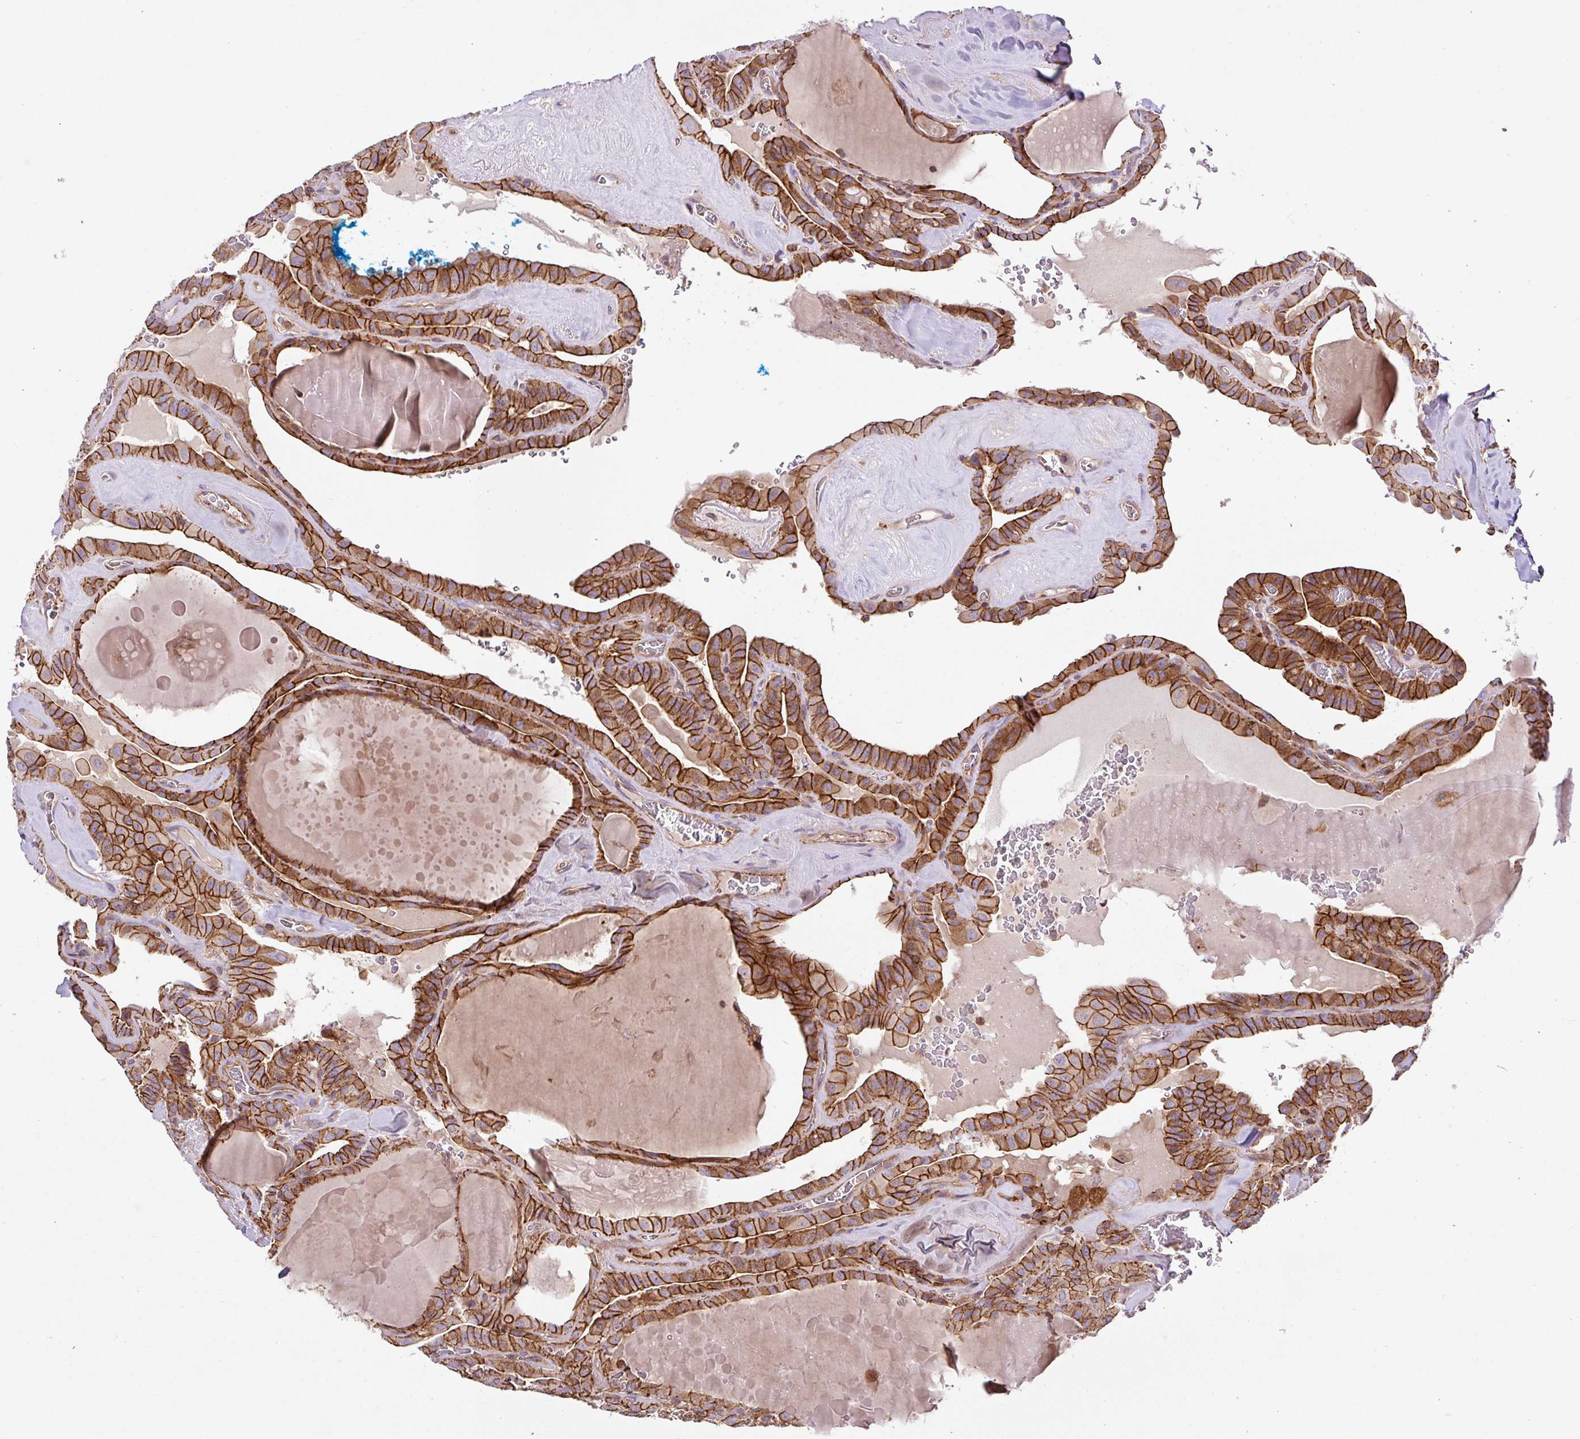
{"staining": {"intensity": "strong", "quantity": ">75%", "location": "cytoplasmic/membranous"}, "tissue": "thyroid cancer", "cell_type": "Tumor cells", "image_type": "cancer", "snomed": [{"axis": "morphology", "description": "Papillary adenocarcinoma, NOS"}, {"axis": "topography", "description": "Thyroid gland"}], "caption": "Protein expression analysis of human thyroid papillary adenocarcinoma reveals strong cytoplasmic/membranous staining in approximately >75% of tumor cells.", "gene": "RIC1", "patient": {"sex": "male", "age": 52}}